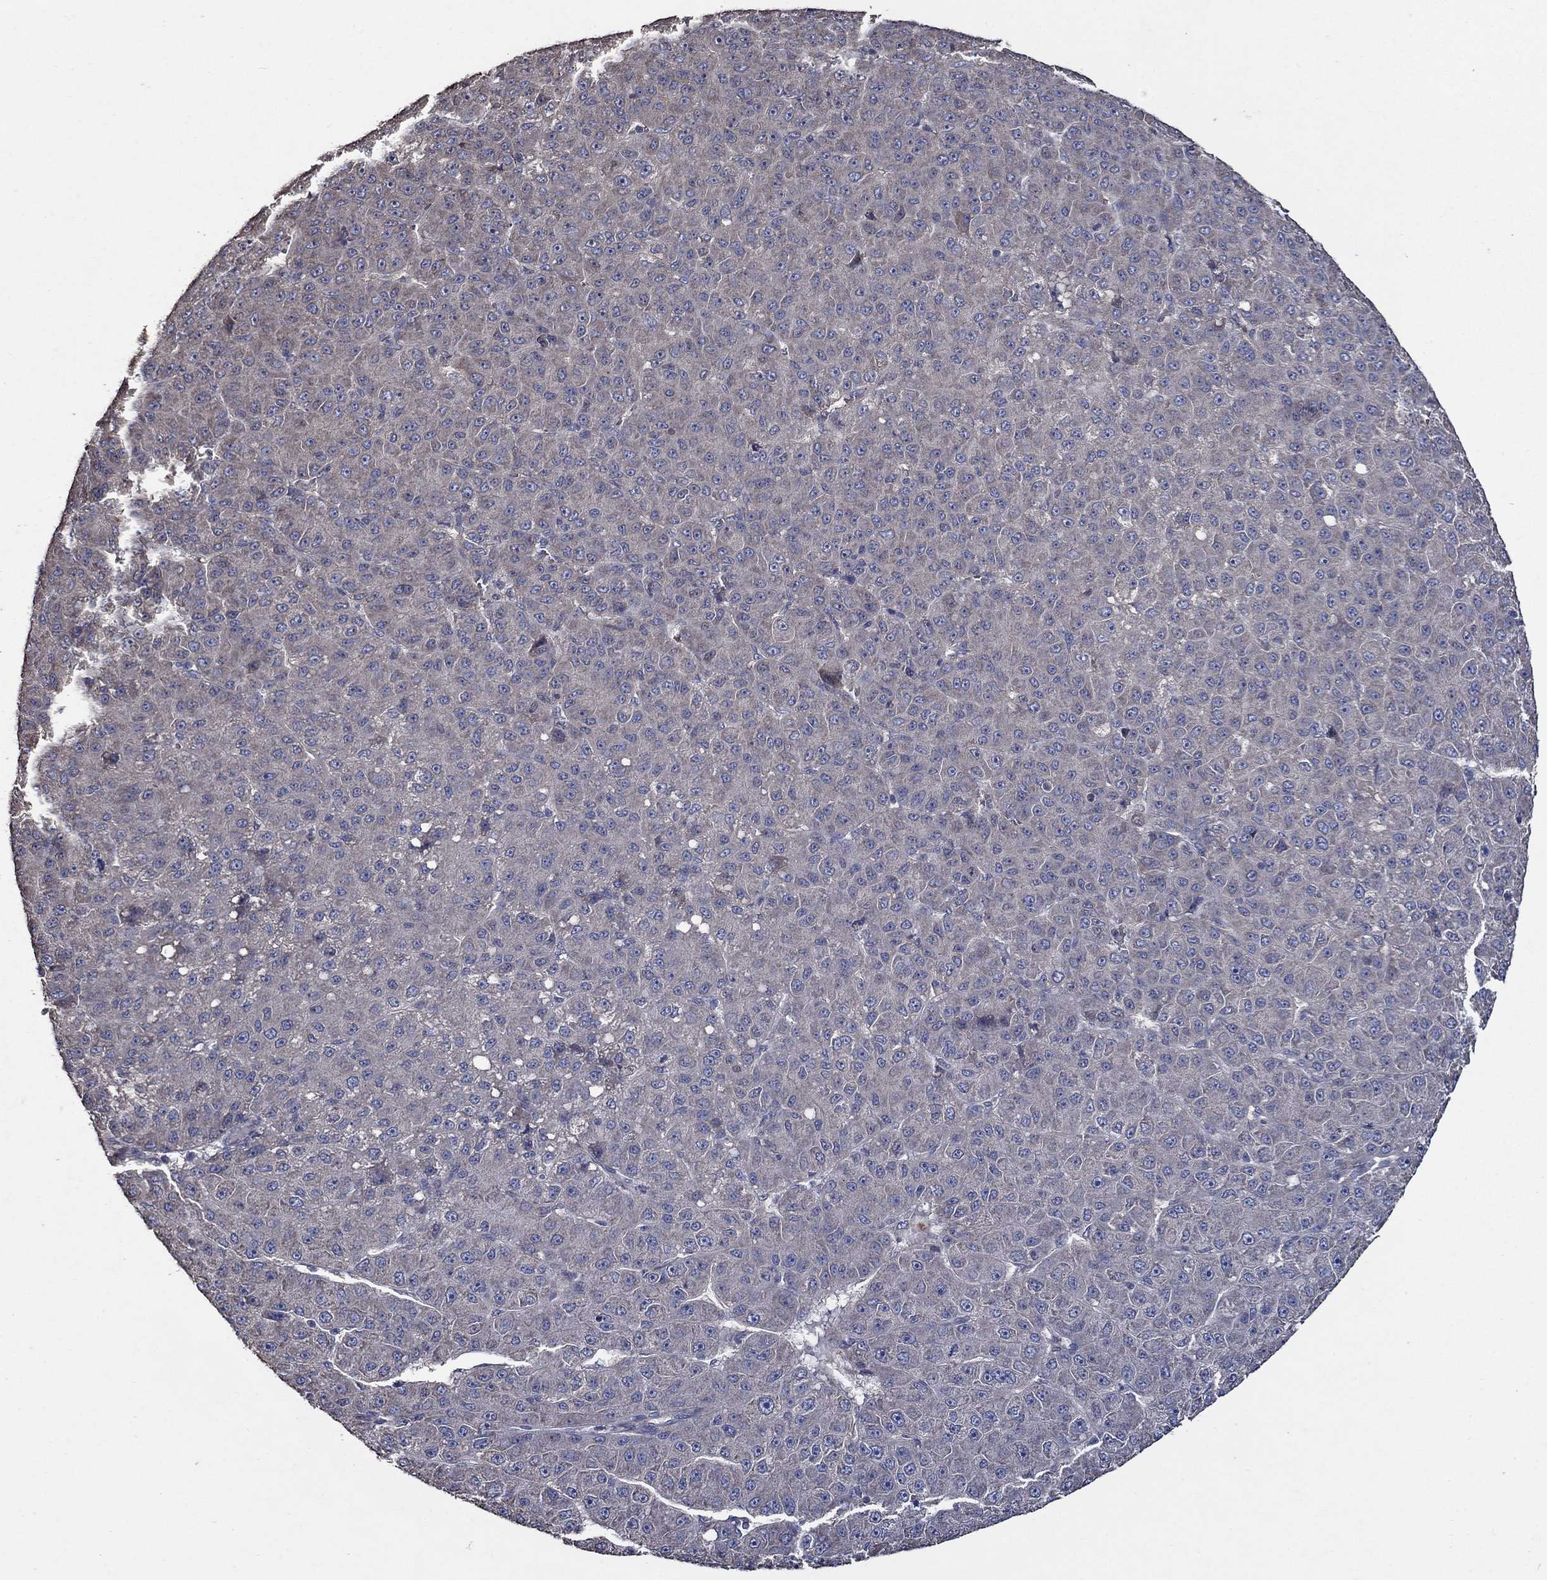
{"staining": {"intensity": "negative", "quantity": "none", "location": "none"}, "tissue": "liver cancer", "cell_type": "Tumor cells", "image_type": "cancer", "snomed": [{"axis": "morphology", "description": "Carcinoma, Hepatocellular, NOS"}, {"axis": "topography", "description": "Liver"}], "caption": "Tumor cells are negative for brown protein staining in liver cancer. (IHC, brightfield microscopy, high magnification).", "gene": "HAP1", "patient": {"sex": "male", "age": 67}}